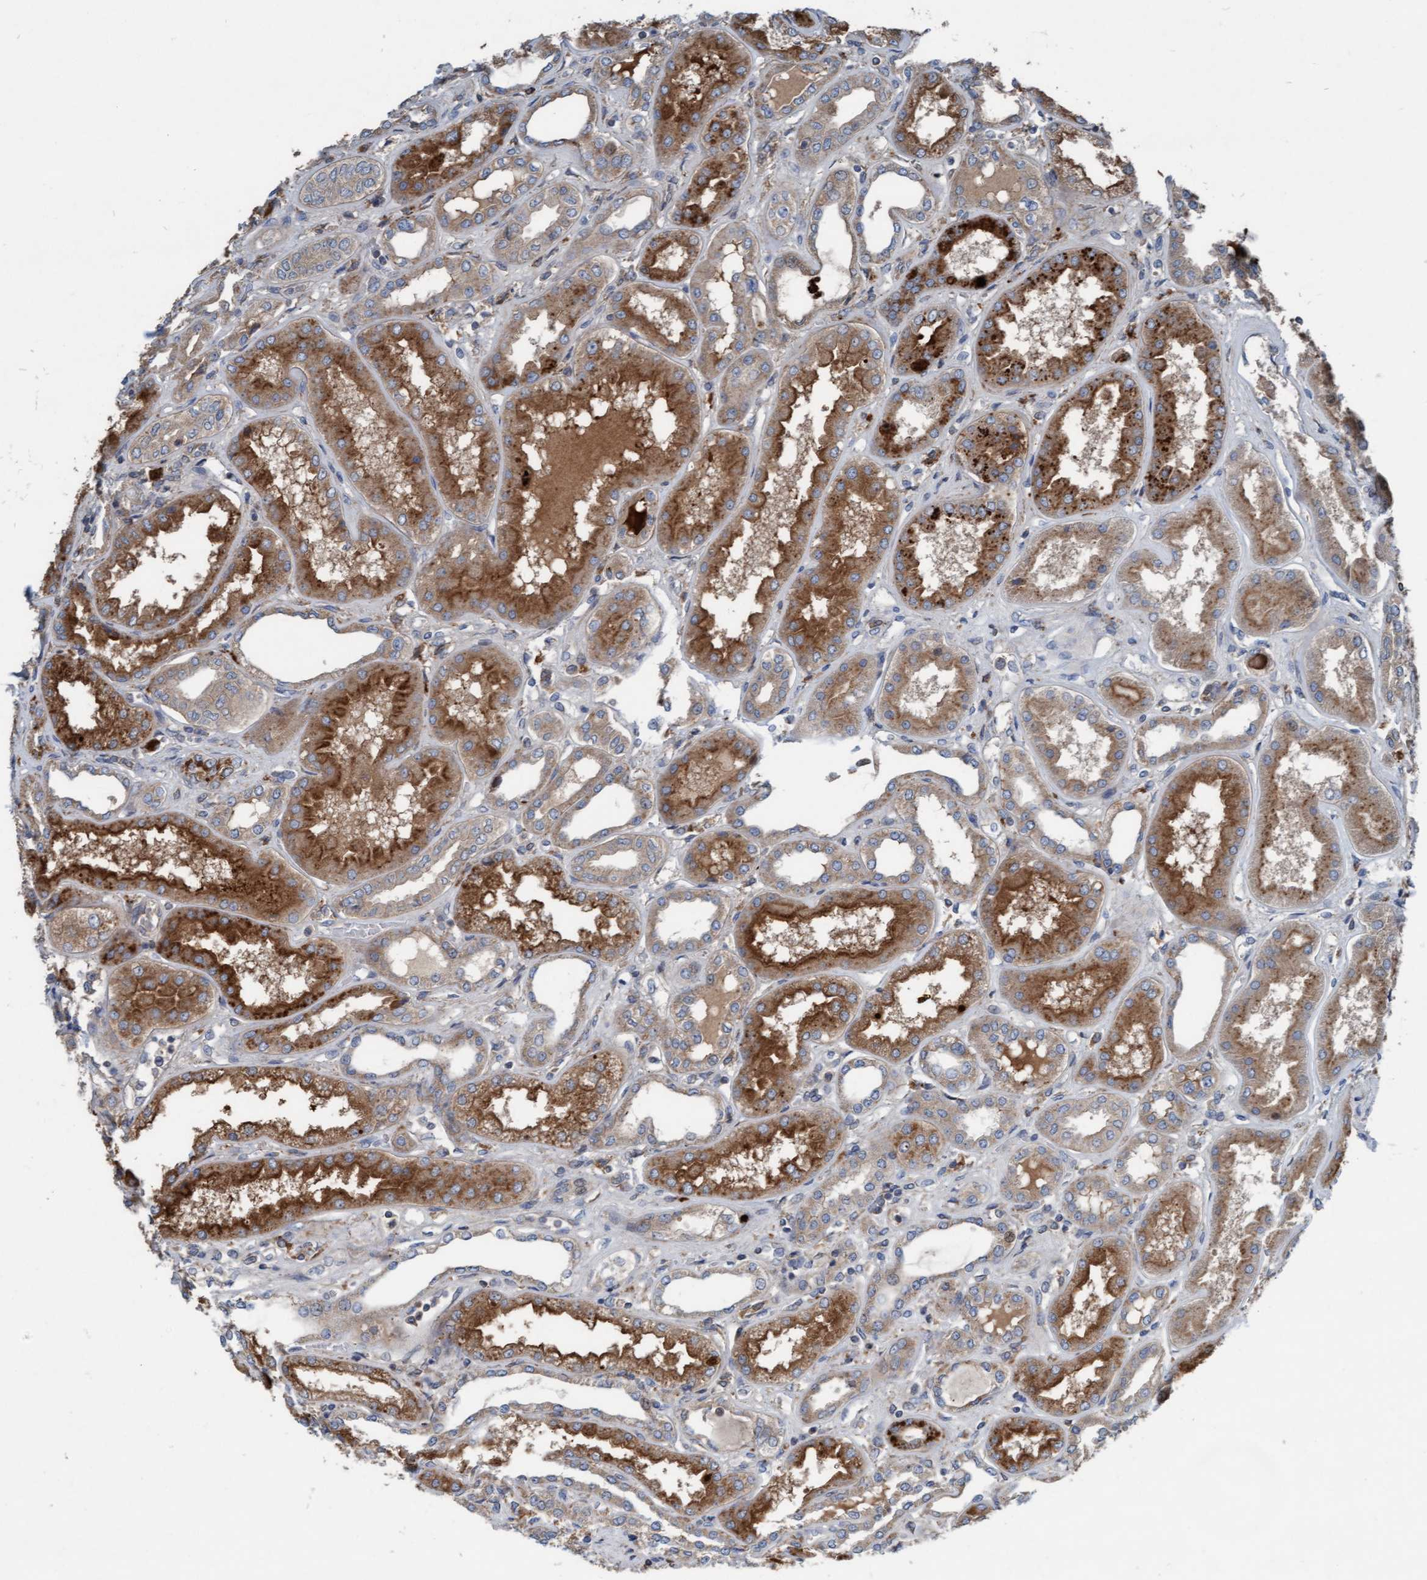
{"staining": {"intensity": "weak", "quantity": "25%-75%", "location": "cytoplasmic/membranous,nuclear"}, "tissue": "kidney", "cell_type": "Cells in glomeruli", "image_type": "normal", "snomed": [{"axis": "morphology", "description": "Normal tissue, NOS"}, {"axis": "topography", "description": "Kidney"}], "caption": "High-power microscopy captured an IHC micrograph of unremarkable kidney, revealing weak cytoplasmic/membranous,nuclear positivity in approximately 25%-75% of cells in glomeruli.", "gene": "KLHL26", "patient": {"sex": "female", "age": 56}}